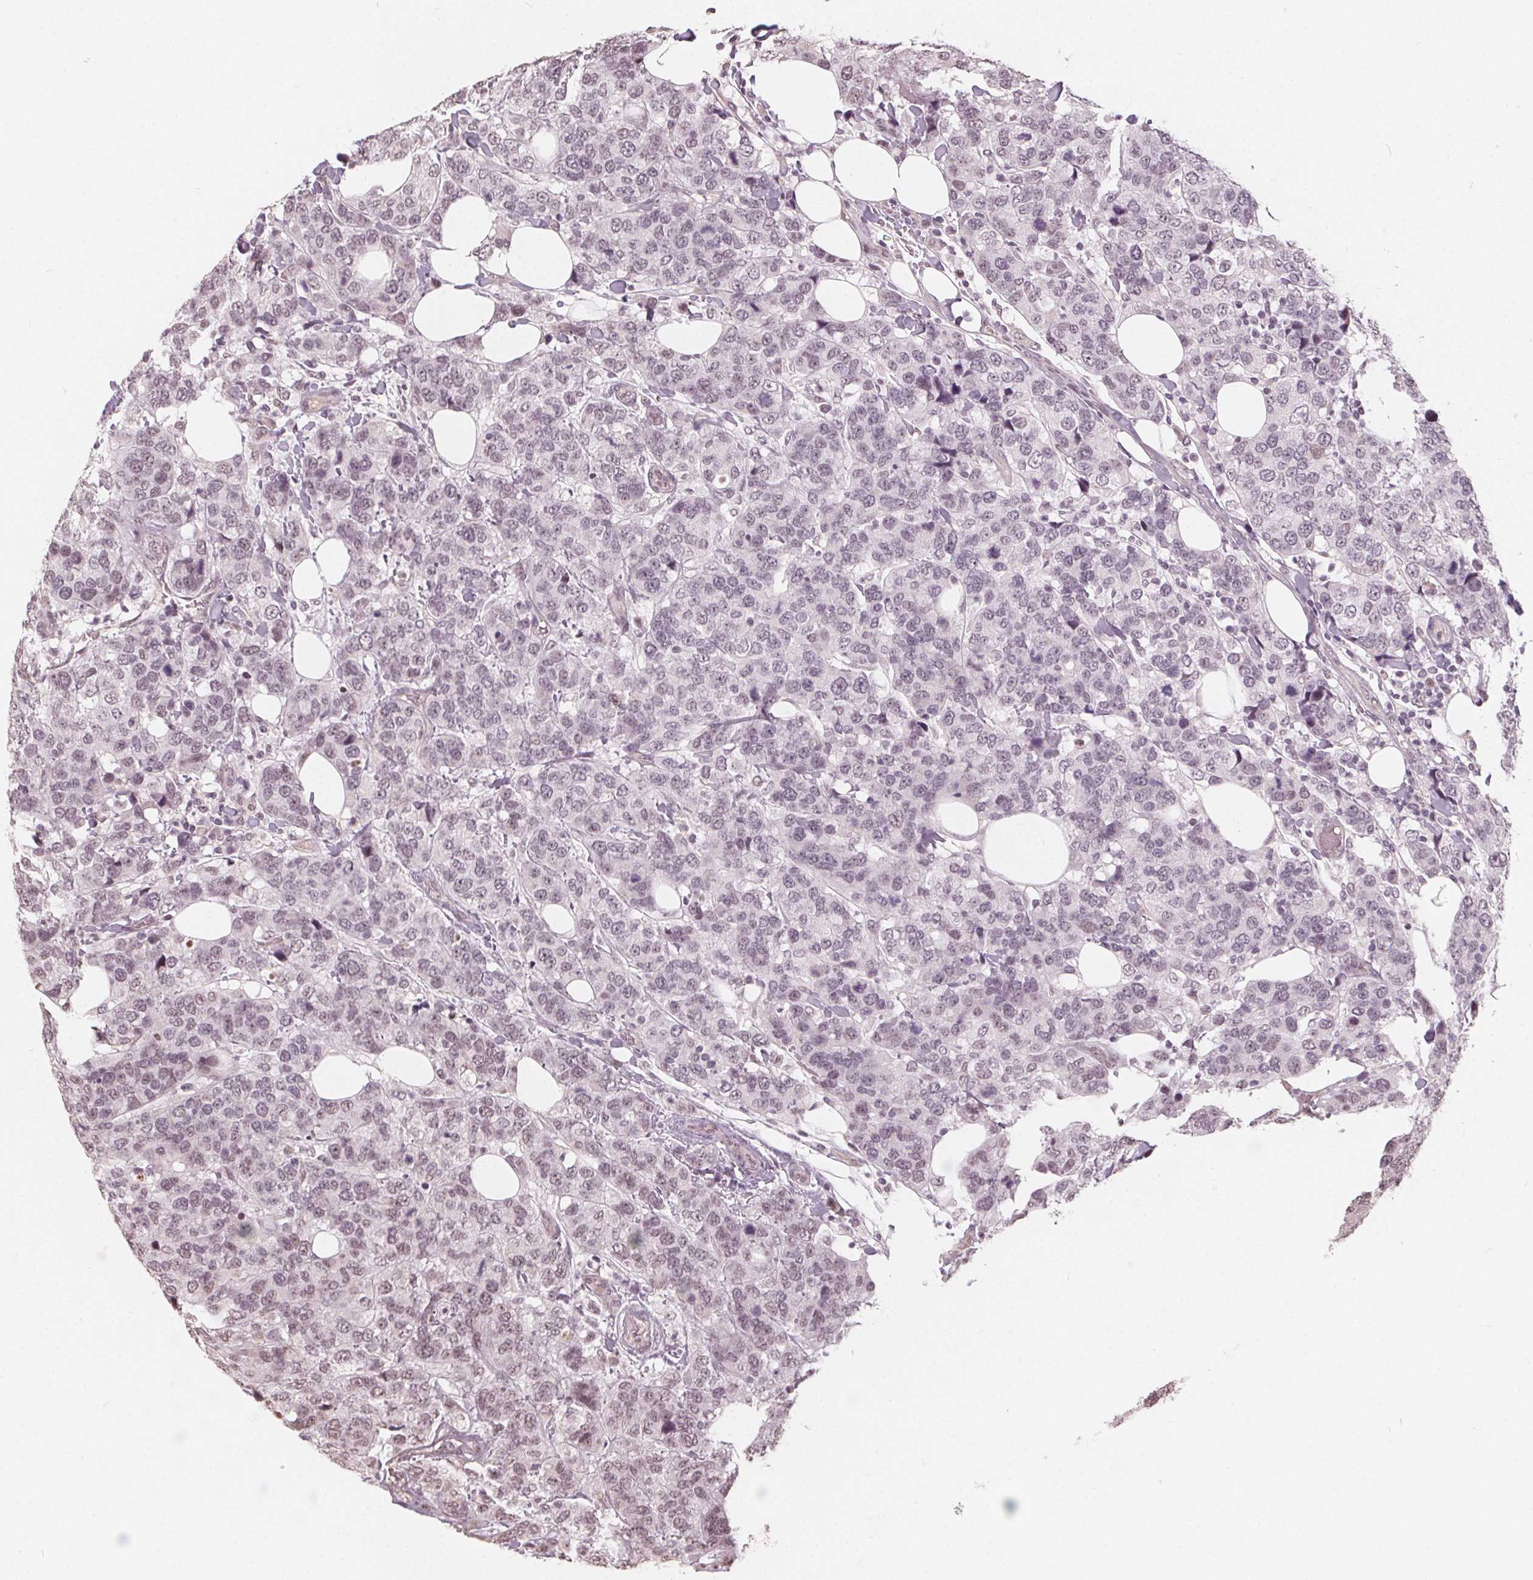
{"staining": {"intensity": "weak", "quantity": "25%-75%", "location": "nuclear"}, "tissue": "breast cancer", "cell_type": "Tumor cells", "image_type": "cancer", "snomed": [{"axis": "morphology", "description": "Lobular carcinoma"}, {"axis": "topography", "description": "Breast"}], "caption": "High-power microscopy captured an immunohistochemistry (IHC) histopathology image of lobular carcinoma (breast), revealing weak nuclear staining in approximately 25%-75% of tumor cells. (Stains: DAB (3,3'-diaminobenzidine) in brown, nuclei in blue, Microscopy: brightfield microscopy at high magnification).", "gene": "NUP210L", "patient": {"sex": "female", "age": 59}}